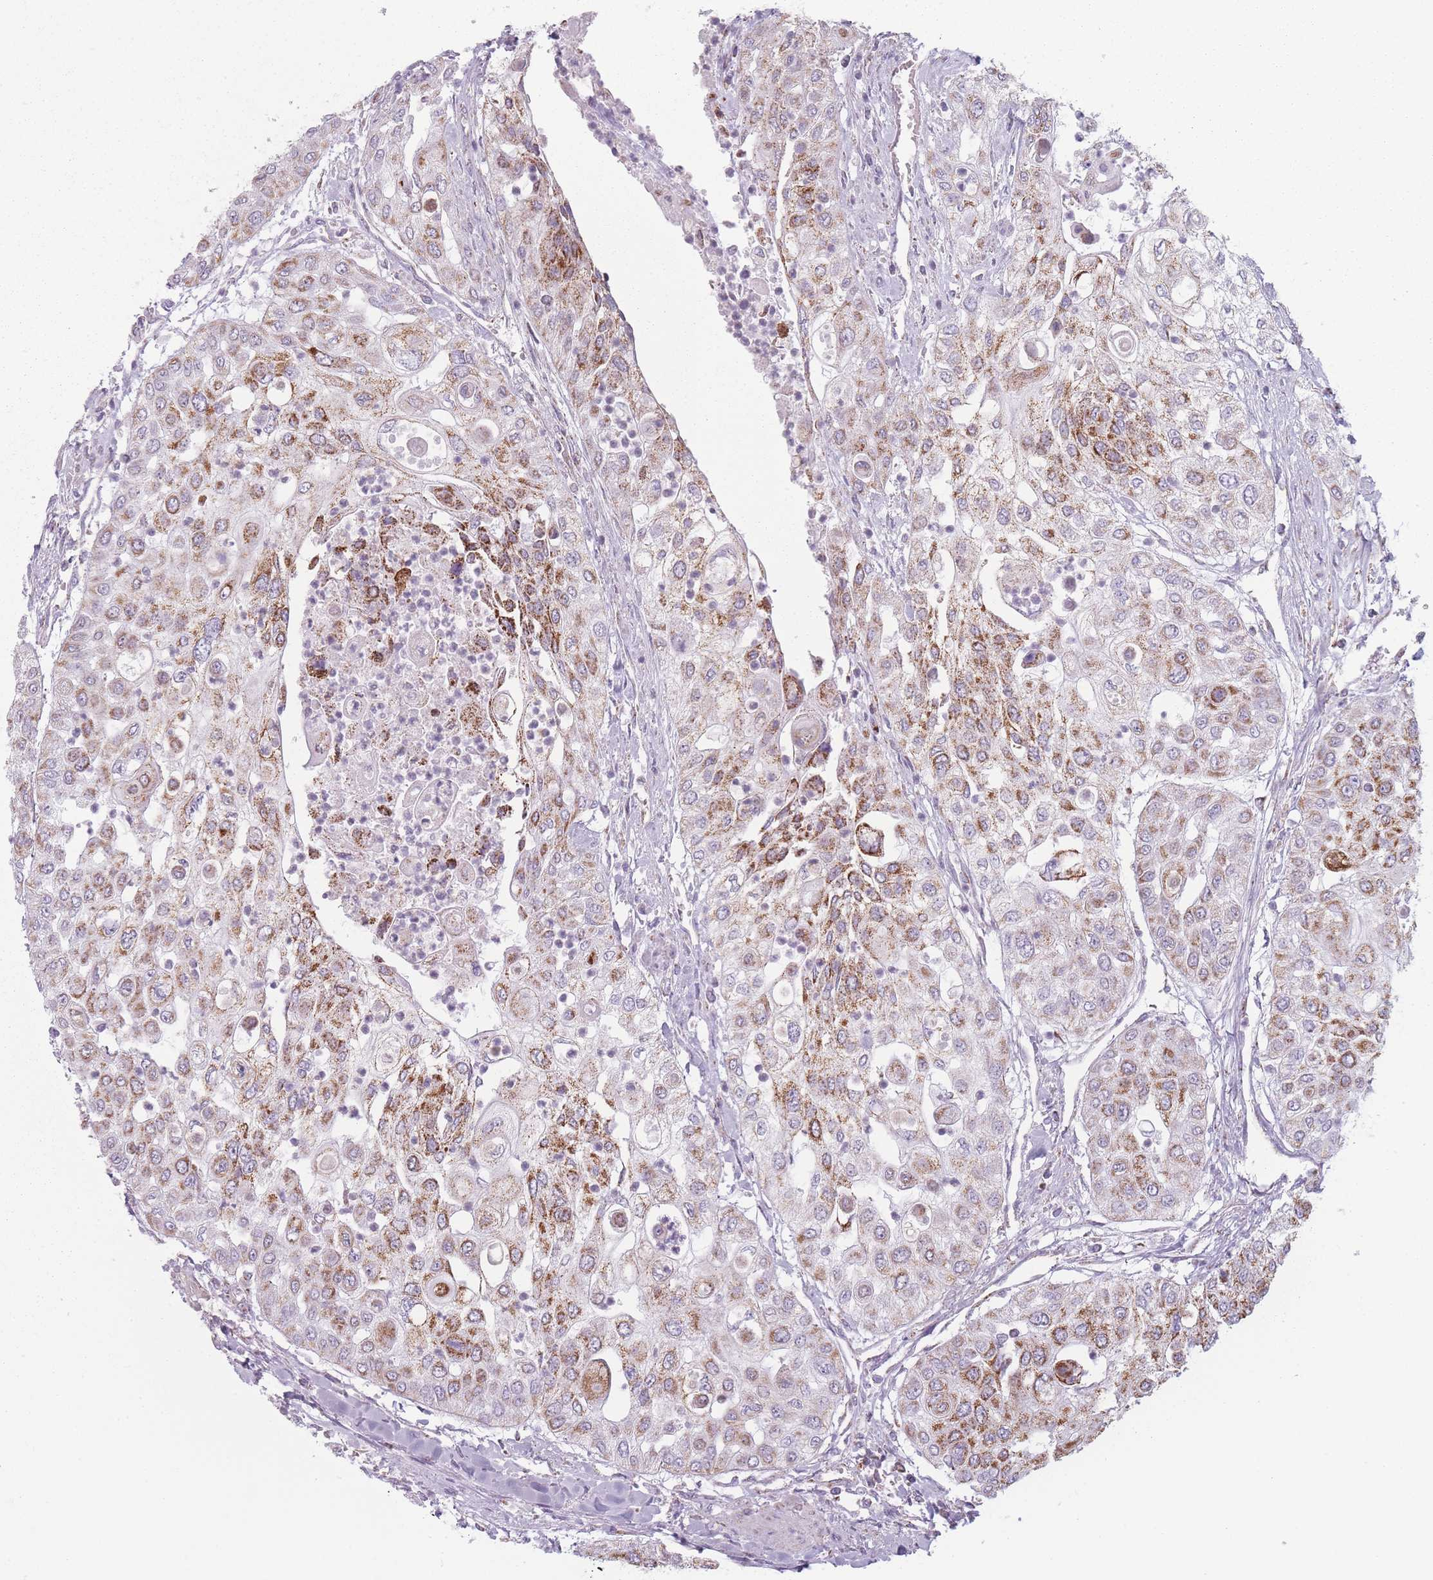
{"staining": {"intensity": "moderate", "quantity": ">75%", "location": "cytoplasmic/membranous"}, "tissue": "urothelial cancer", "cell_type": "Tumor cells", "image_type": "cancer", "snomed": [{"axis": "morphology", "description": "Urothelial carcinoma, High grade"}, {"axis": "topography", "description": "Urinary bladder"}], "caption": "Protein expression by IHC displays moderate cytoplasmic/membranous staining in approximately >75% of tumor cells in urothelial carcinoma (high-grade).", "gene": "DCHS1", "patient": {"sex": "female", "age": 79}}